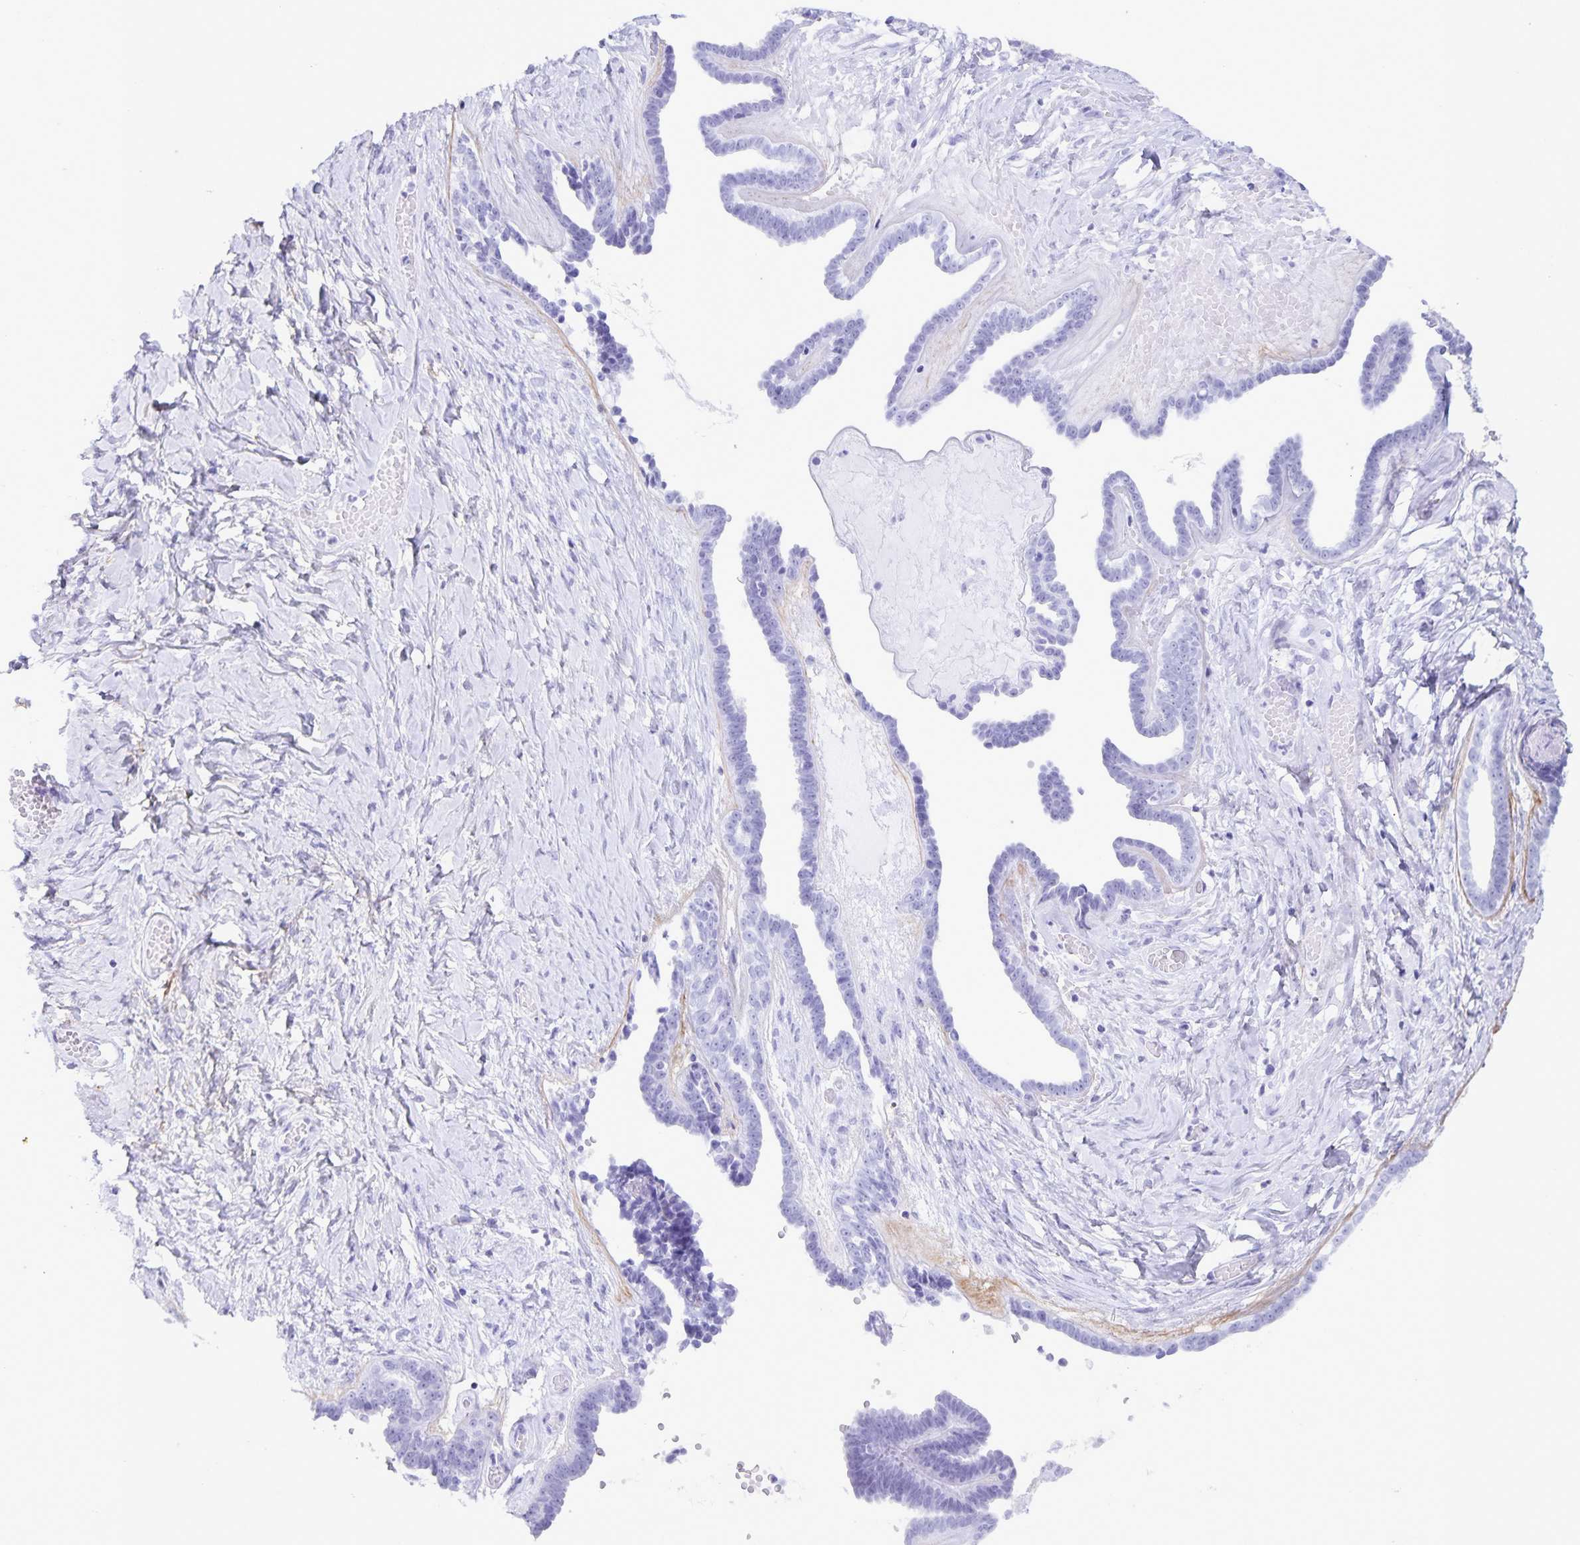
{"staining": {"intensity": "negative", "quantity": "none", "location": "none"}, "tissue": "ovarian cancer", "cell_type": "Tumor cells", "image_type": "cancer", "snomed": [{"axis": "morphology", "description": "Cystadenocarcinoma, serous, NOS"}, {"axis": "topography", "description": "Ovary"}], "caption": "The image shows no staining of tumor cells in serous cystadenocarcinoma (ovarian). (DAB immunohistochemistry (IHC), high magnification).", "gene": "AQP4", "patient": {"sex": "female", "age": 71}}